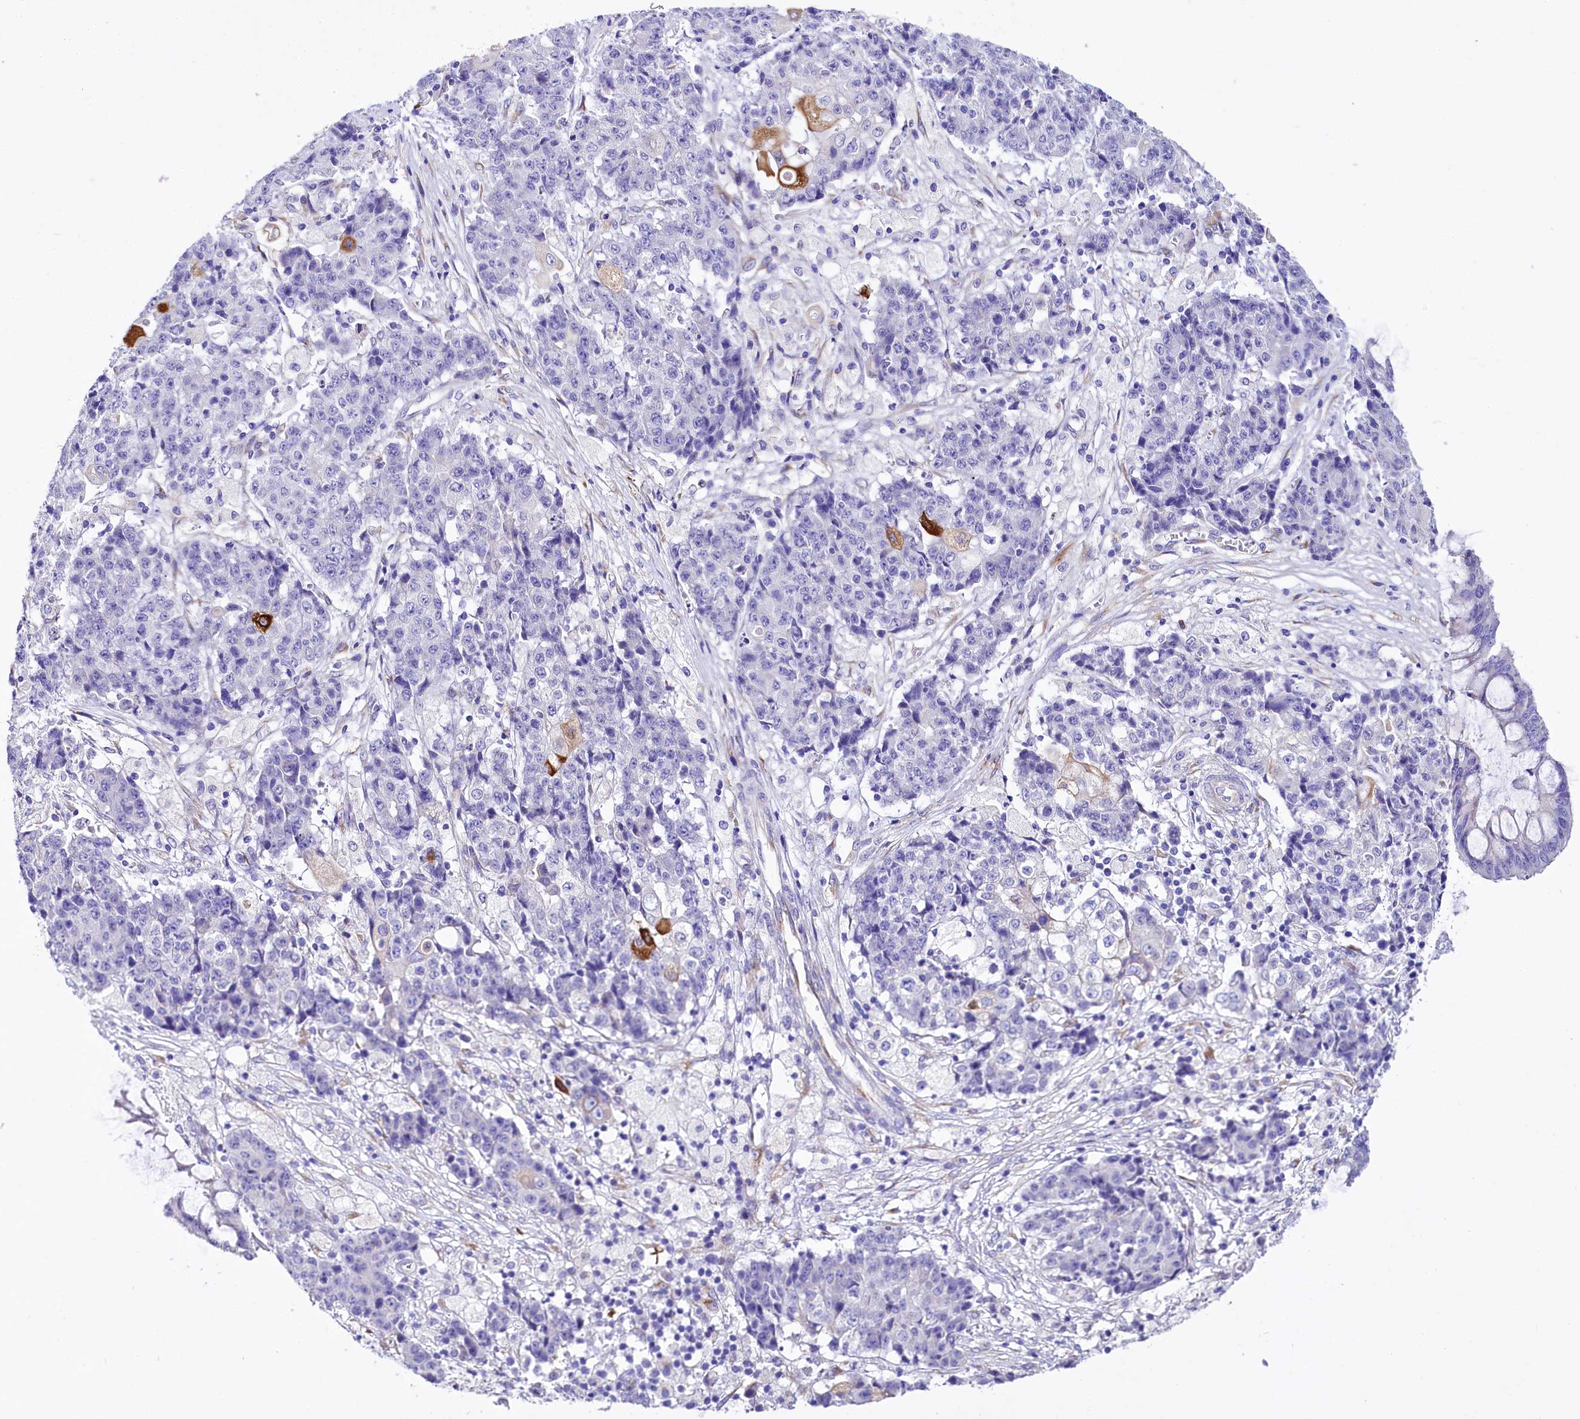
{"staining": {"intensity": "negative", "quantity": "none", "location": "none"}, "tissue": "ovarian cancer", "cell_type": "Tumor cells", "image_type": "cancer", "snomed": [{"axis": "morphology", "description": "Carcinoma, endometroid"}, {"axis": "topography", "description": "Ovary"}], "caption": "DAB (3,3'-diaminobenzidine) immunohistochemical staining of human ovarian cancer (endometroid carcinoma) shows no significant positivity in tumor cells. (Stains: DAB IHC with hematoxylin counter stain, Microscopy: brightfield microscopy at high magnification).", "gene": "A2ML1", "patient": {"sex": "female", "age": 42}}